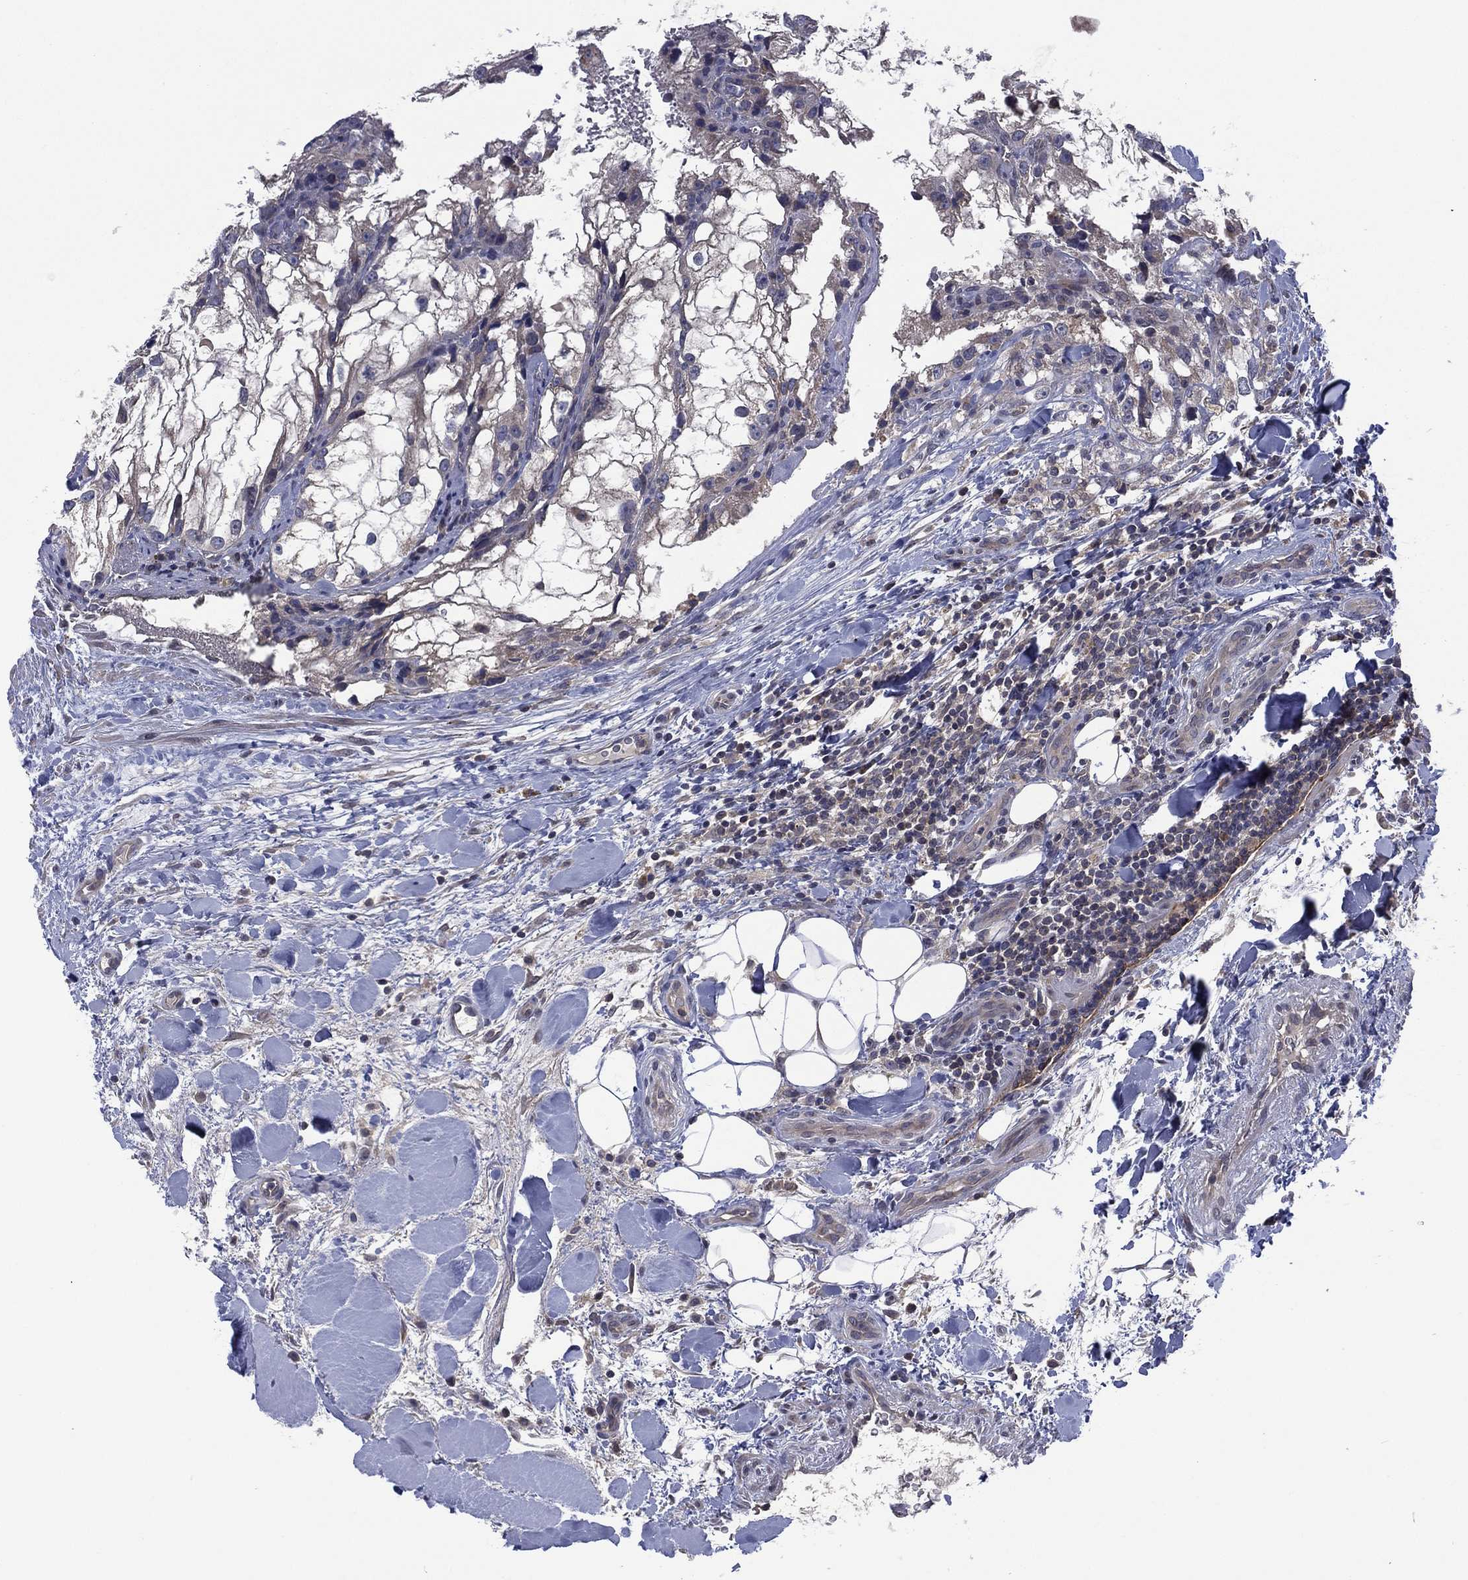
{"staining": {"intensity": "negative", "quantity": "none", "location": "none"}, "tissue": "renal cancer", "cell_type": "Tumor cells", "image_type": "cancer", "snomed": [{"axis": "morphology", "description": "Adenocarcinoma, NOS"}, {"axis": "topography", "description": "Kidney"}], "caption": "Histopathology image shows no protein staining in tumor cells of renal adenocarcinoma tissue.", "gene": "MPP7", "patient": {"sex": "male", "age": 59}}